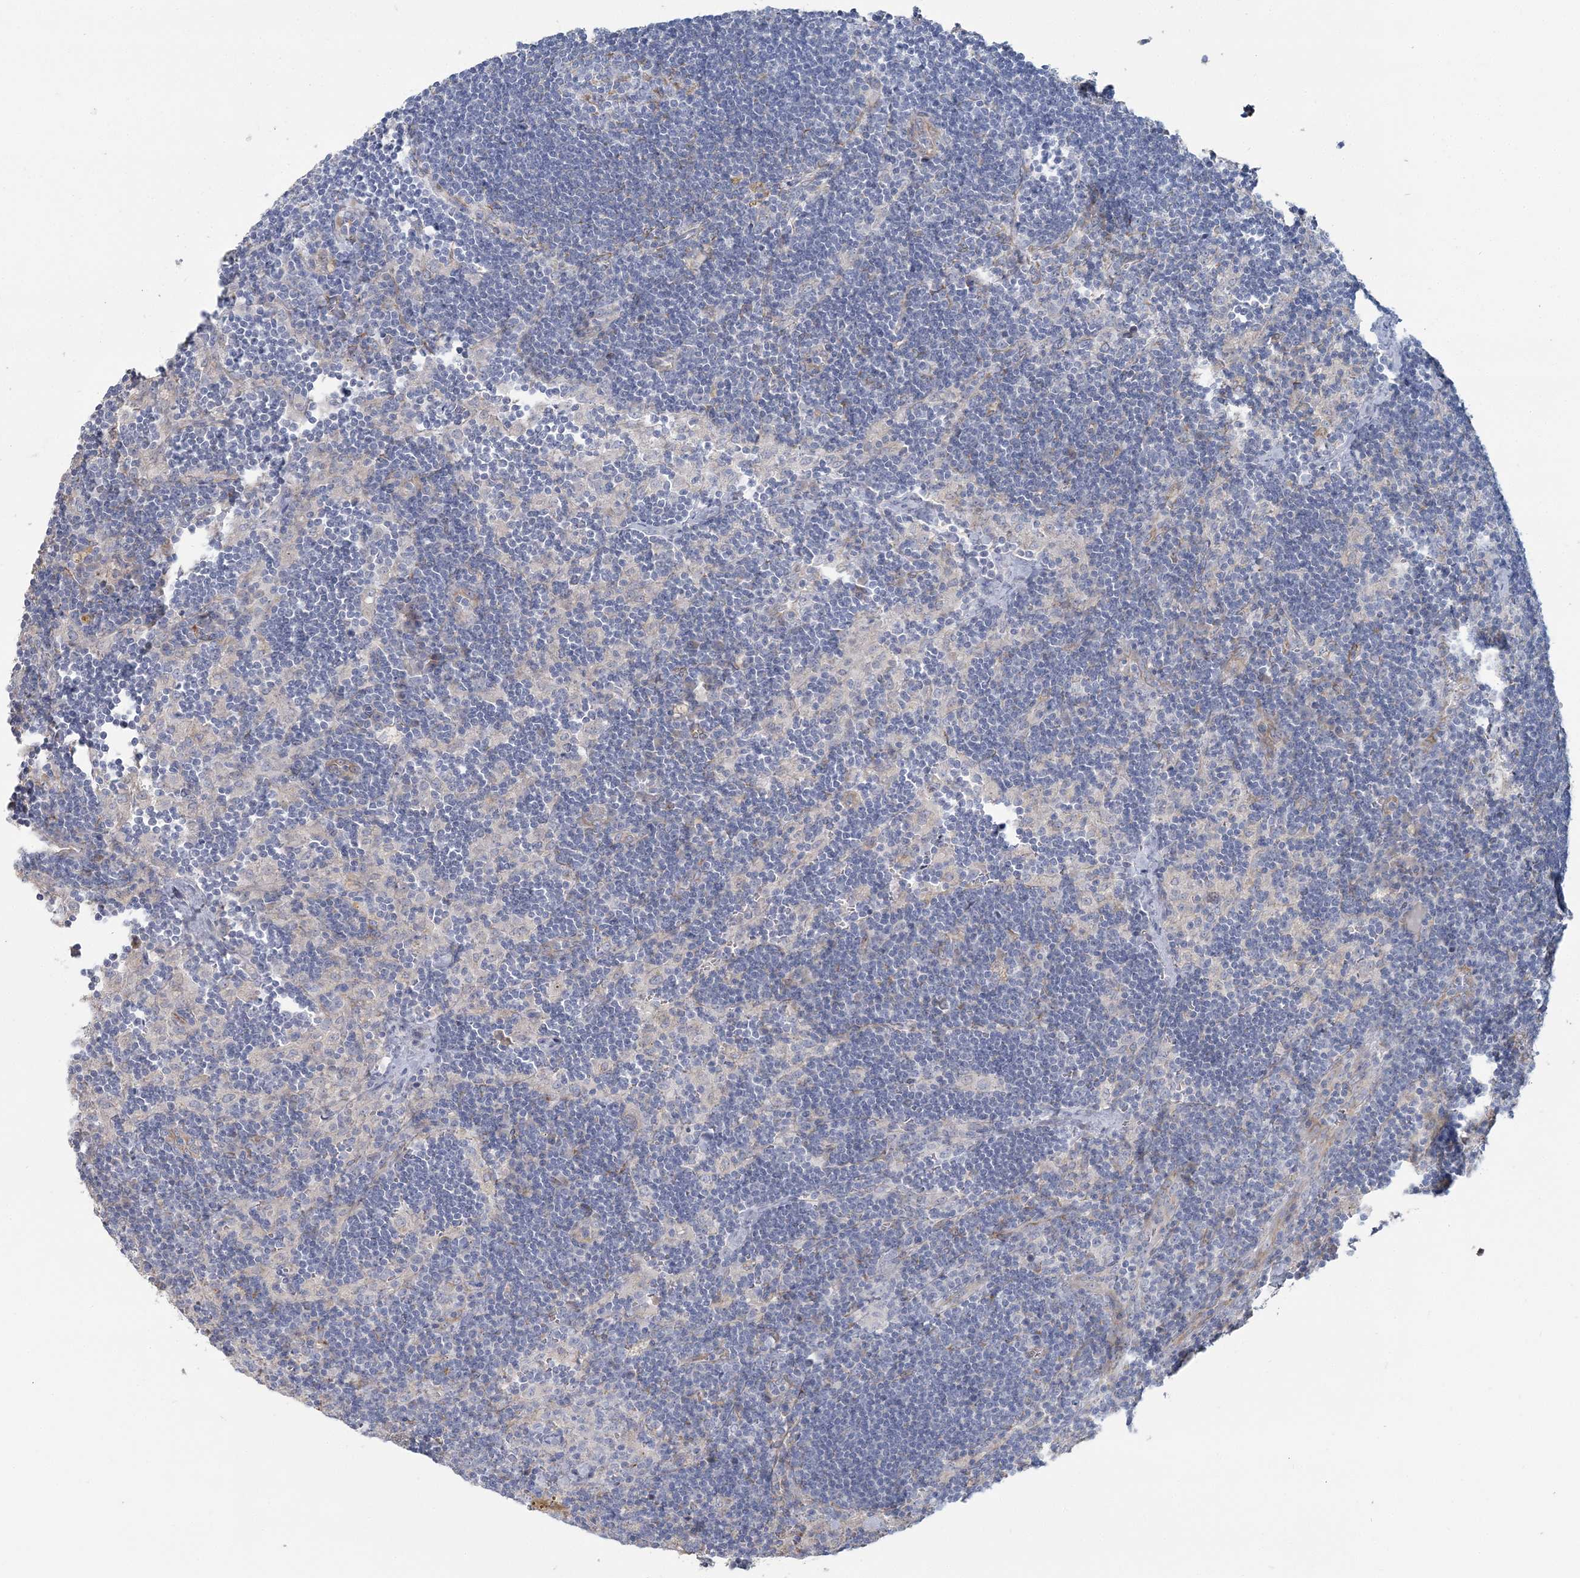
{"staining": {"intensity": "weak", "quantity": "<25%", "location": "cytoplasmic/membranous"}, "tissue": "lymph node", "cell_type": "Germinal center cells", "image_type": "normal", "snomed": [{"axis": "morphology", "description": "Normal tissue, NOS"}, {"axis": "topography", "description": "Lymph node"}], "caption": "This image is of unremarkable lymph node stained with immunohistochemistry (IHC) to label a protein in brown with the nuclei are counter-stained blue. There is no positivity in germinal center cells.", "gene": "CMBL", "patient": {"sex": "male", "age": 24}}